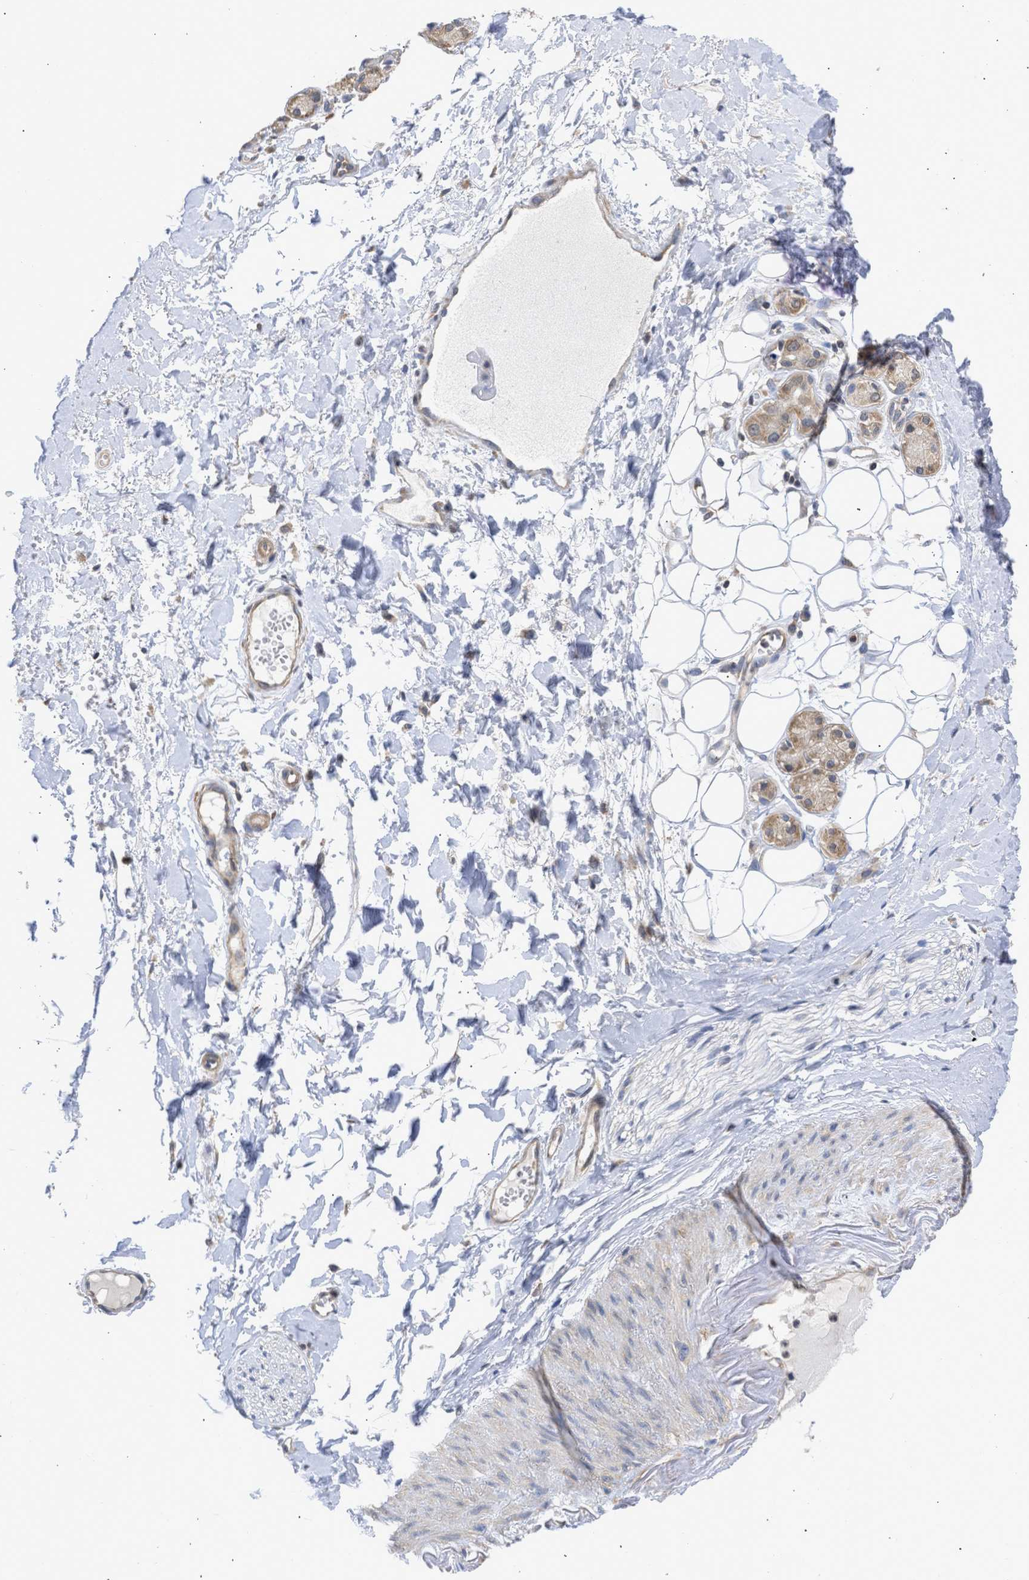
{"staining": {"intensity": "negative", "quantity": "none", "location": "none"}, "tissue": "adipose tissue", "cell_type": "Adipocytes", "image_type": "normal", "snomed": [{"axis": "morphology", "description": "Normal tissue, NOS"}, {"axis": "morphology", "description": "Inflammation, NOS"}, {"axis": "topography", "description": "Salivary gland"}, {"axis": "topography", "description": "Peripheral nerve tissue"}], "caption": "Immunohistochemical staining of unremarkable human adipose tissue displays no significant expression in adipocytes. The staining was performed using DAB to visualize the protein expression in brown, while the nuclei were stained in blue with hematoxylin (Magnification: 20x).", "gene": "MAP2K3", "patient": {"sex": "female", "age": 75}}